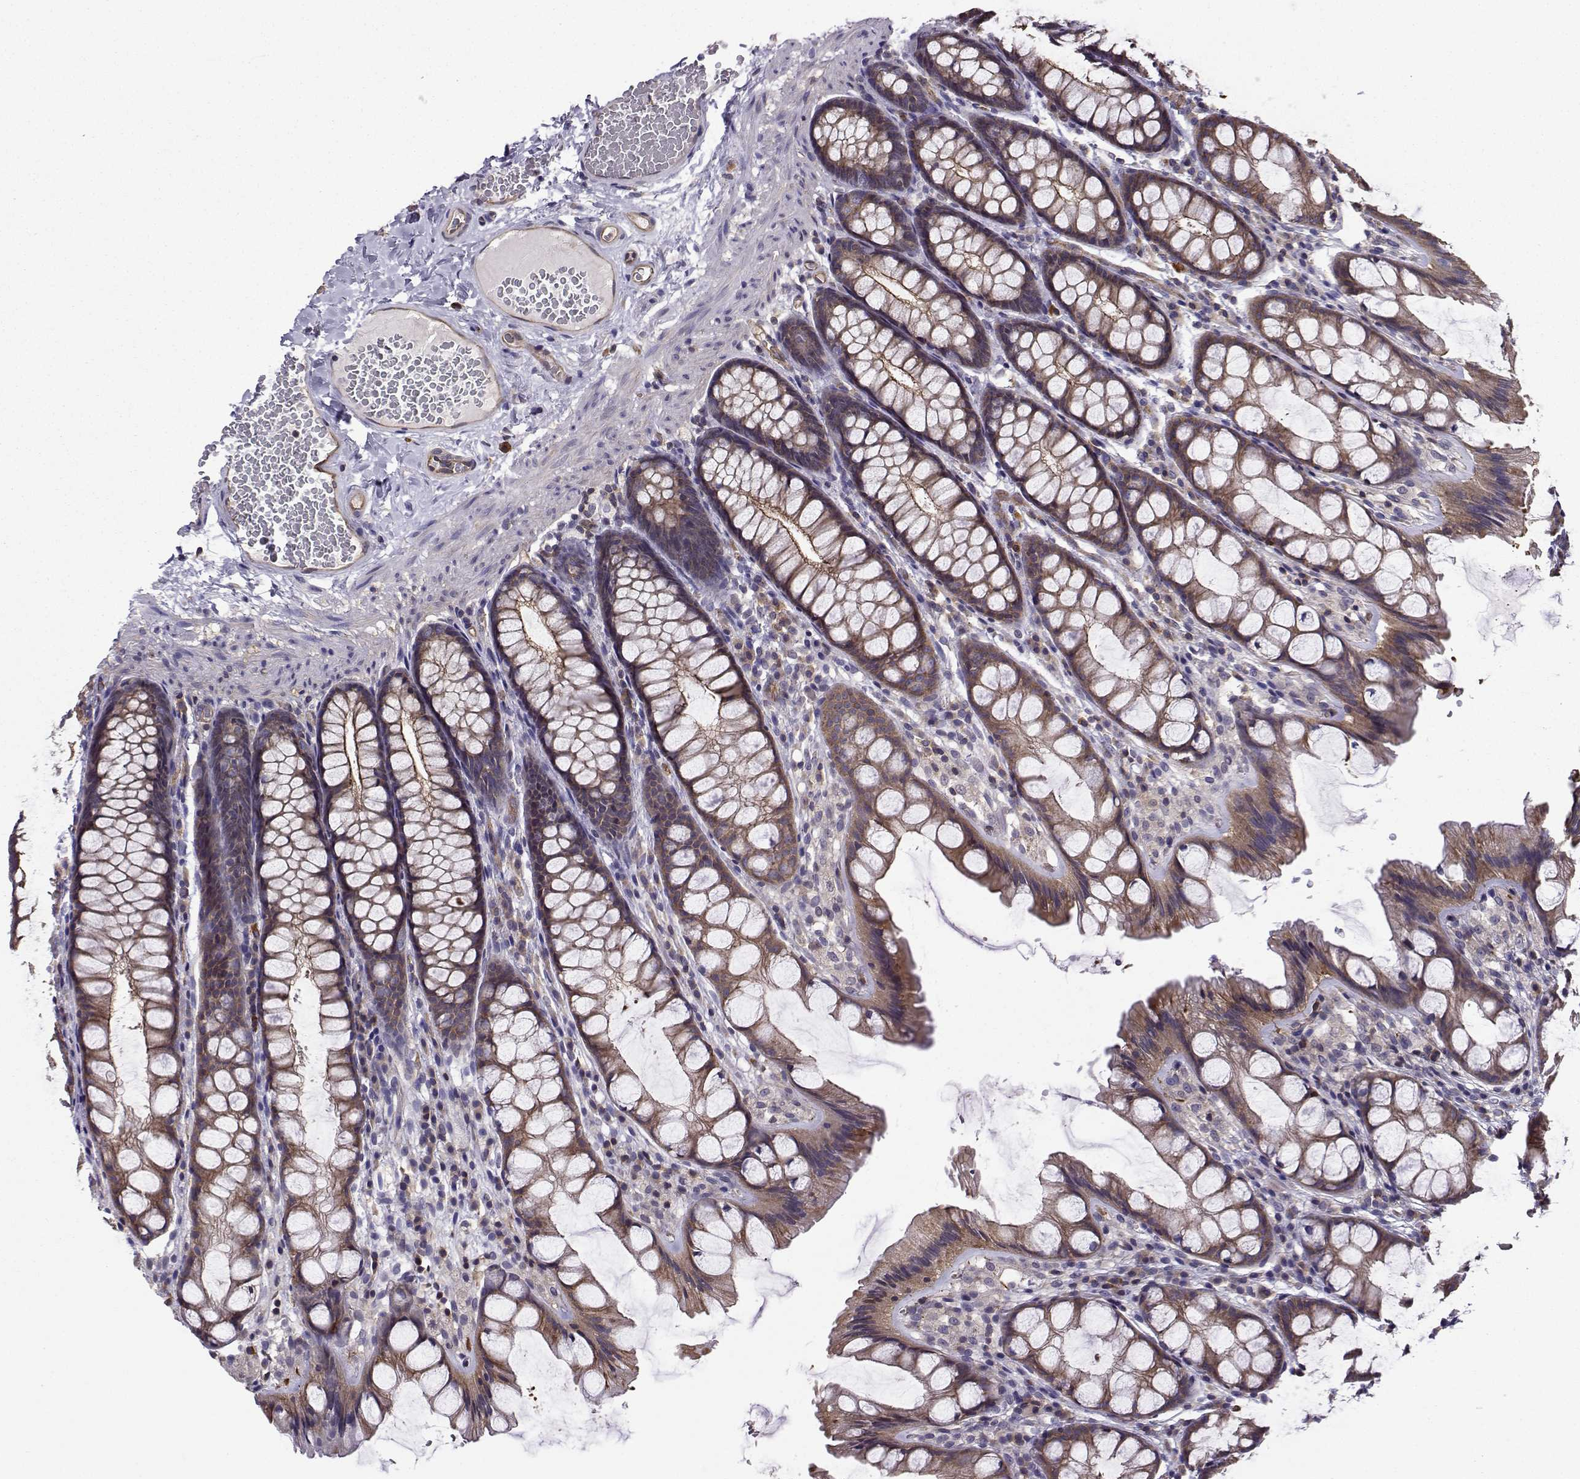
{"staining": {"intensity": "weak", "quantity": ">75%", "location": "cytoplasmic/membranous"}, "tissue": "colon", "cell_type": "Endothelial cells", "image_type": "normal", "snomed": [{"axis": "morphology", "description": "Normal tissue, NOS"}, {"axis": "topography", "description": "Colon"}], "caption": "Weak cytoplasmic/membranous staining is identified in about >75% of endothelial cells in unremarkable colon.", "gene": "ITGB8", "patient": {"sex": "male", "age": 47}}